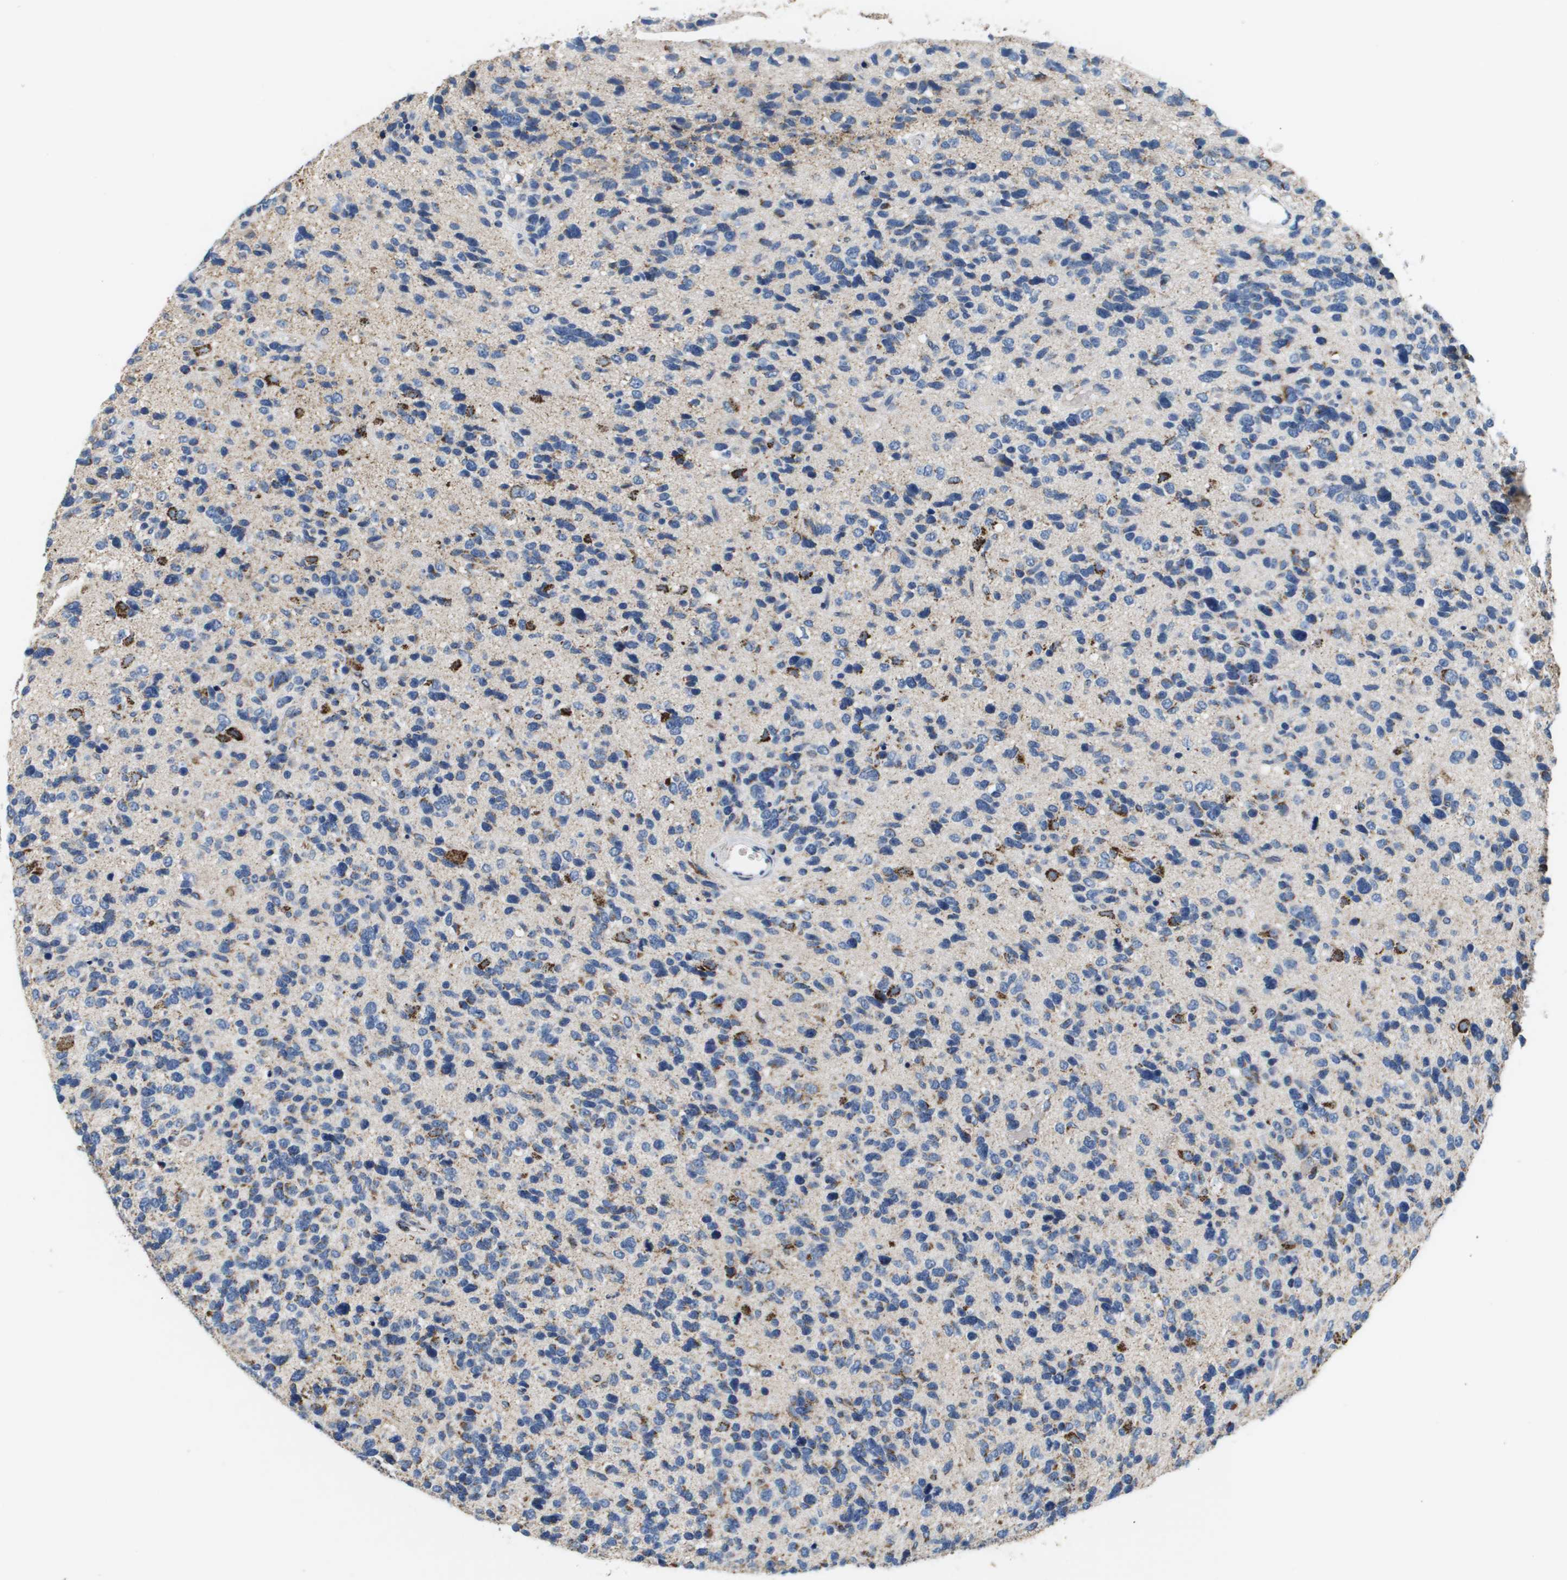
{"staining": {"intensity": "negative", "quantity": "none", "location": "none"}, "tissue": "glioma", "cell_type": "Tumor cells", "image_type": "cancer", "snomed": [{"axis": "morphology", "description": "Glioma, malignant, High grade"}, {"axis": "topography", "description": "Brain"}], "caption": "An image of human malignant high-grade glioma is negative for staining in tumor cells.", "gene": "ATP5F1B", "patient": {"sex": "female", "age": 58}}